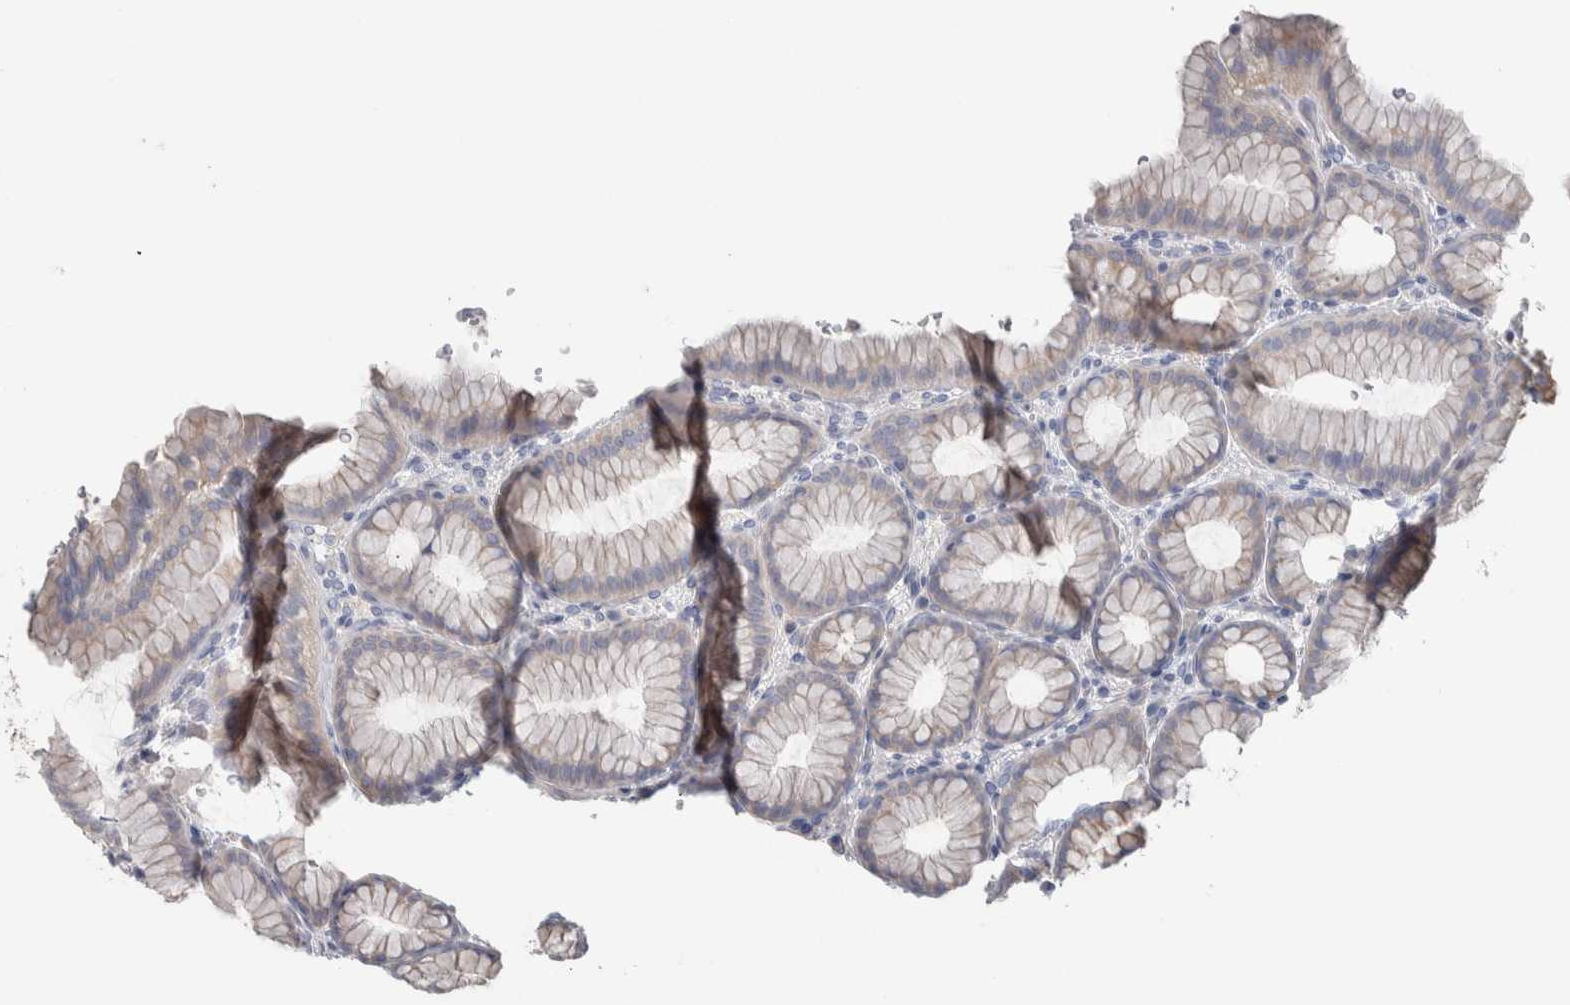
{"staining": {"intensity": "weak", "quantity": "25%-75%", "location": "cytoplasmic/membranous"}, "tissue": "stomach", "cell_type": "Glandular cells", "image_type": "normal", "snomed": [{"axis": "morphology", "description": "Normal tissue, NOS"}, {"axis": "topography", "description": "Stomach"}], "caption": "IHC staining of benign stomach, which exhibits low levels of weak cytoplasmic/membranous positivity in about 25%-75% of glandular cells indicating weak cytoplasmic/membranous protein staining. The staining was performed using DAB (brown) for protein detection and nuclei were counterstained in hematoxylin (blue).", "gene": "GPHN", "patient": {"sex": "male", "age": 42}}